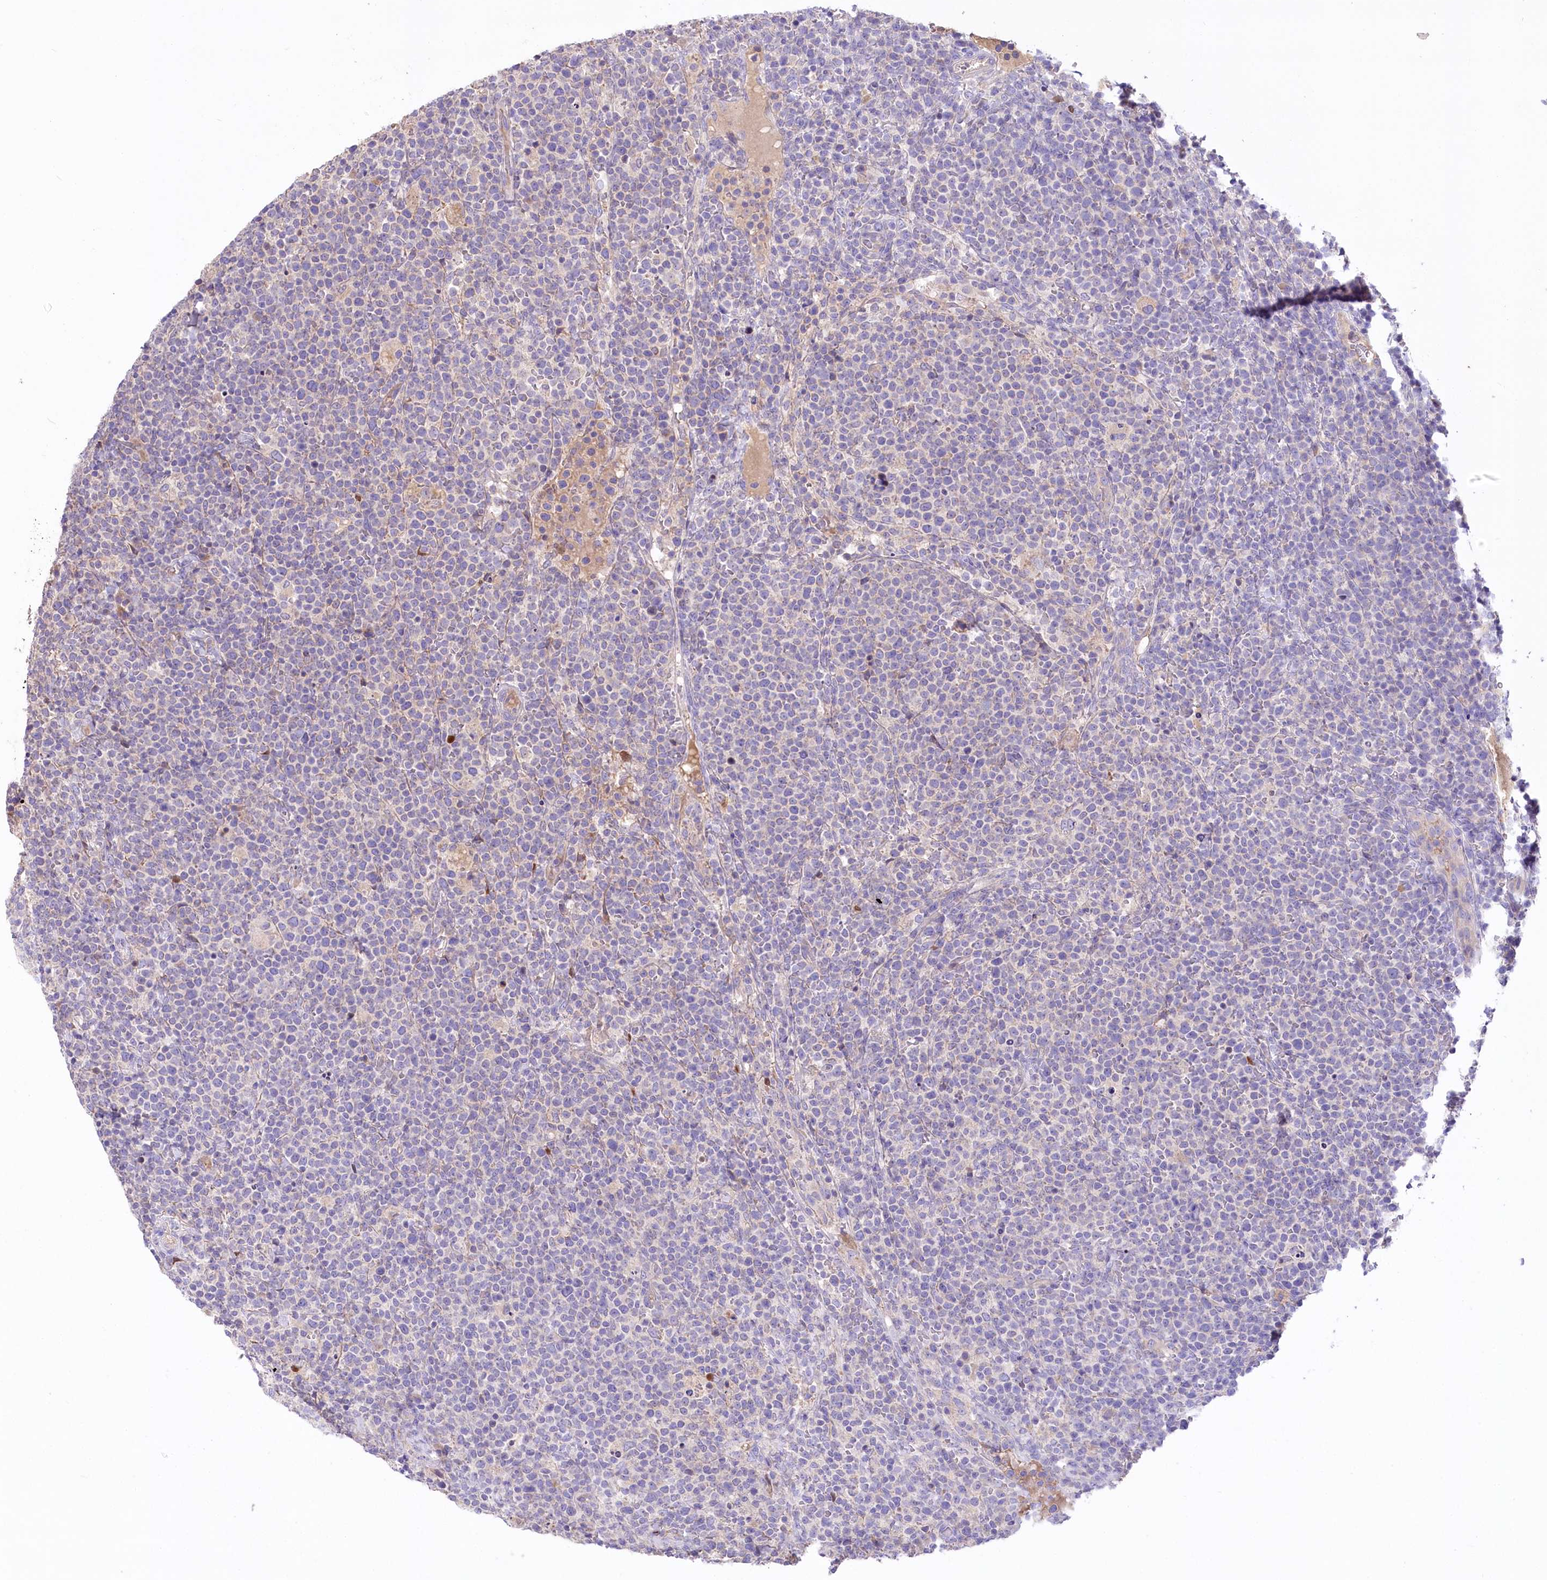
{"staining": {"intensity": "negative", "quantity": "none", "location": "none"}, "tissue": "lymphoma", "cell_type": "Tumor cells", "image_type": "cancer", "snomed": [{"axis": "morphology", "description": "Malignant lymphoma, non-Hodgkin's type, High grade"}, {"axis": "topography", "description": "Lymph node"}], "caption": "The image shows no staining of tumor cells in high-grade malignant lymphoma, non-Hodgkin's type.", "gene": "PBLD", "patient": {"sex": "male", "age": 61}}